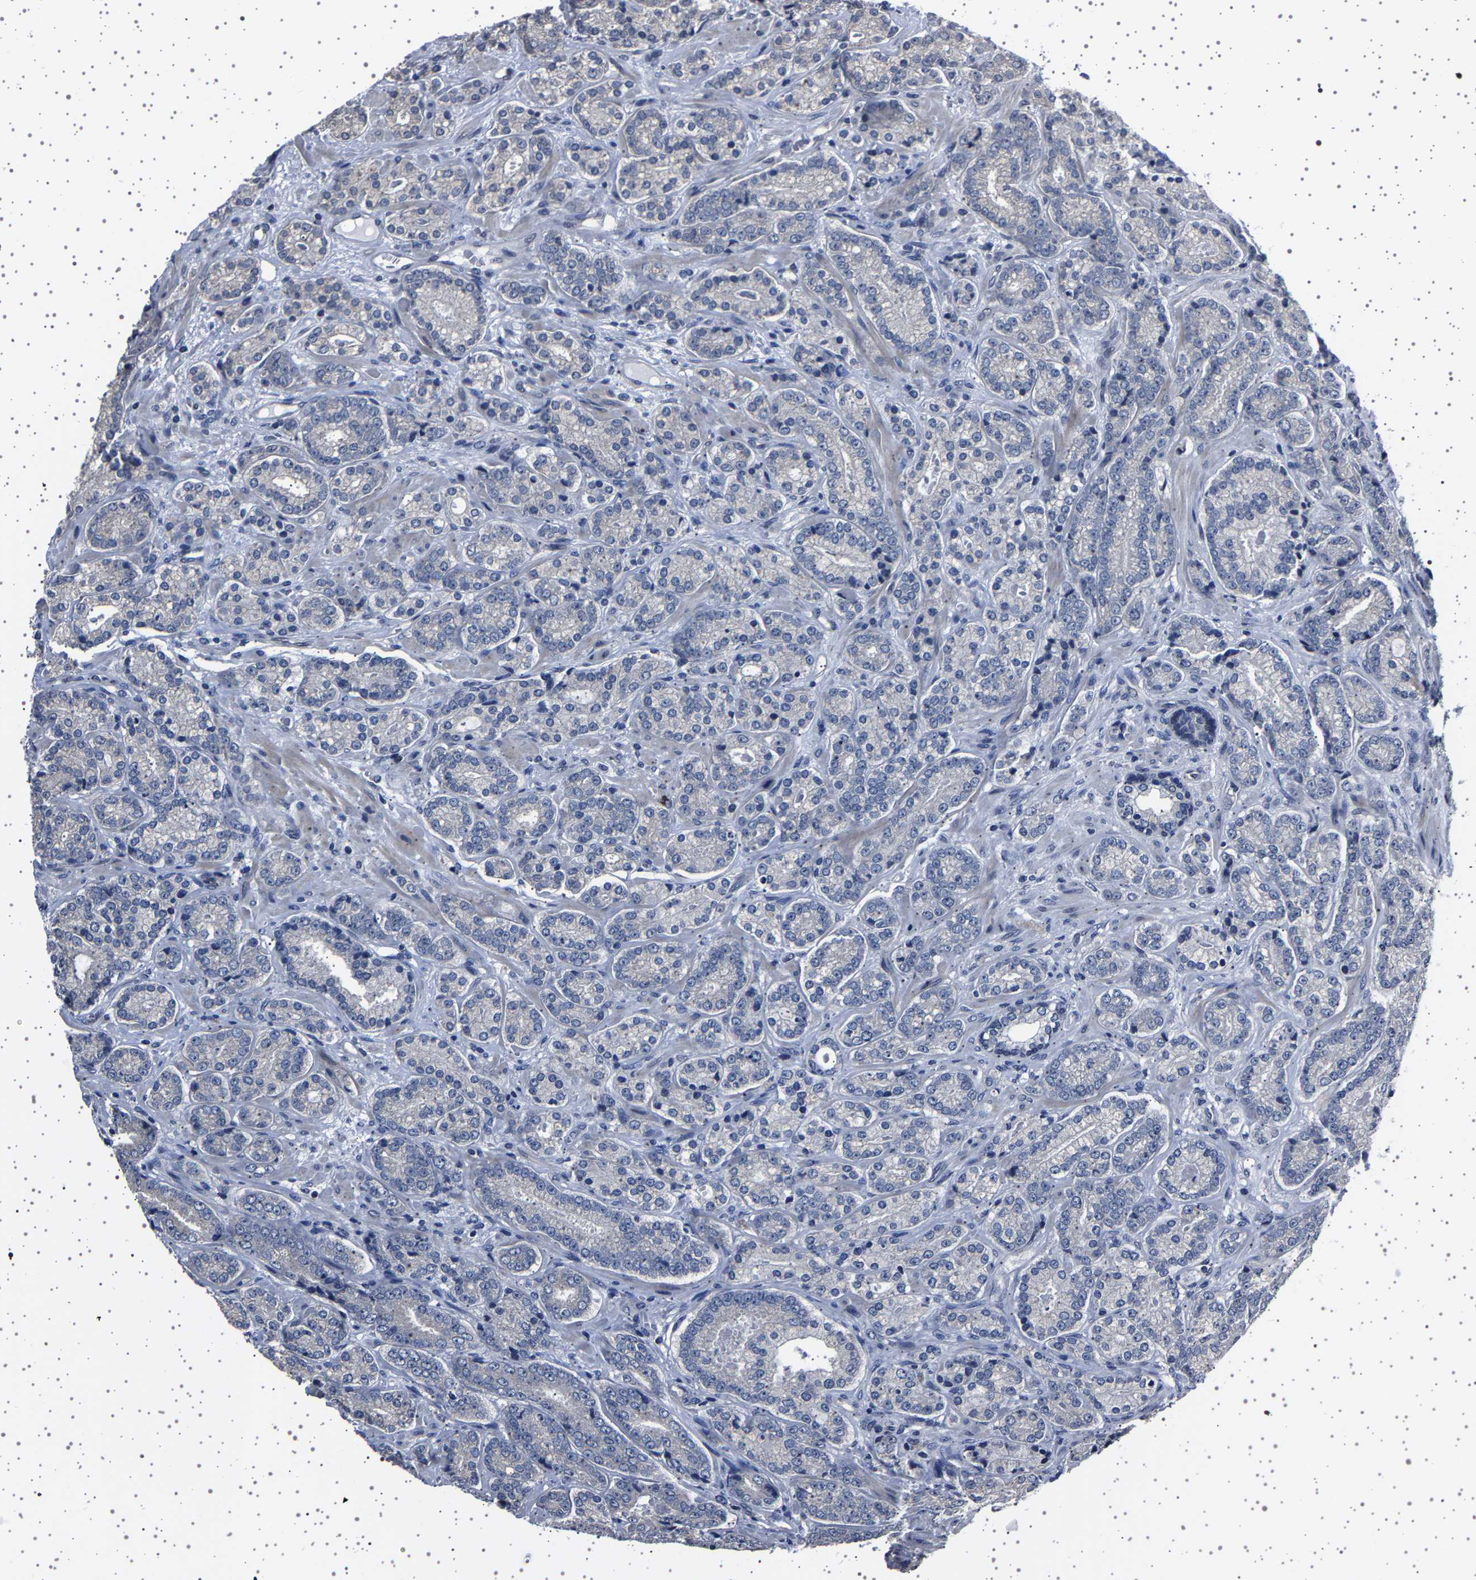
{"staining": {"intensity": "negative", "quantity": "none", "location": "none"}, "tissue": "prostate cancer", "cell_type": "Tumor cells", "image_type": "cancer", "snomed": [{"axis": "morphology", "description": "Adenocarcinoma, High grade"}, {"axis": "topography", "description": "Prostate"}], "caption": "DAB (3,3'-diaminobenzidine) immunohistochemical staining of human prostate cancer (adenocarcinoma (high-grade)) reveals no significant staining in tumor cells. Brightfield microscopy of immunohistochemistry stained with DAB (3,3'-diaminobenzidine) (brown) and hematoxylin (blue), captured at high magnification.", "gene": "IL10RB", "patient": {"sex": "male", "age": 61}}